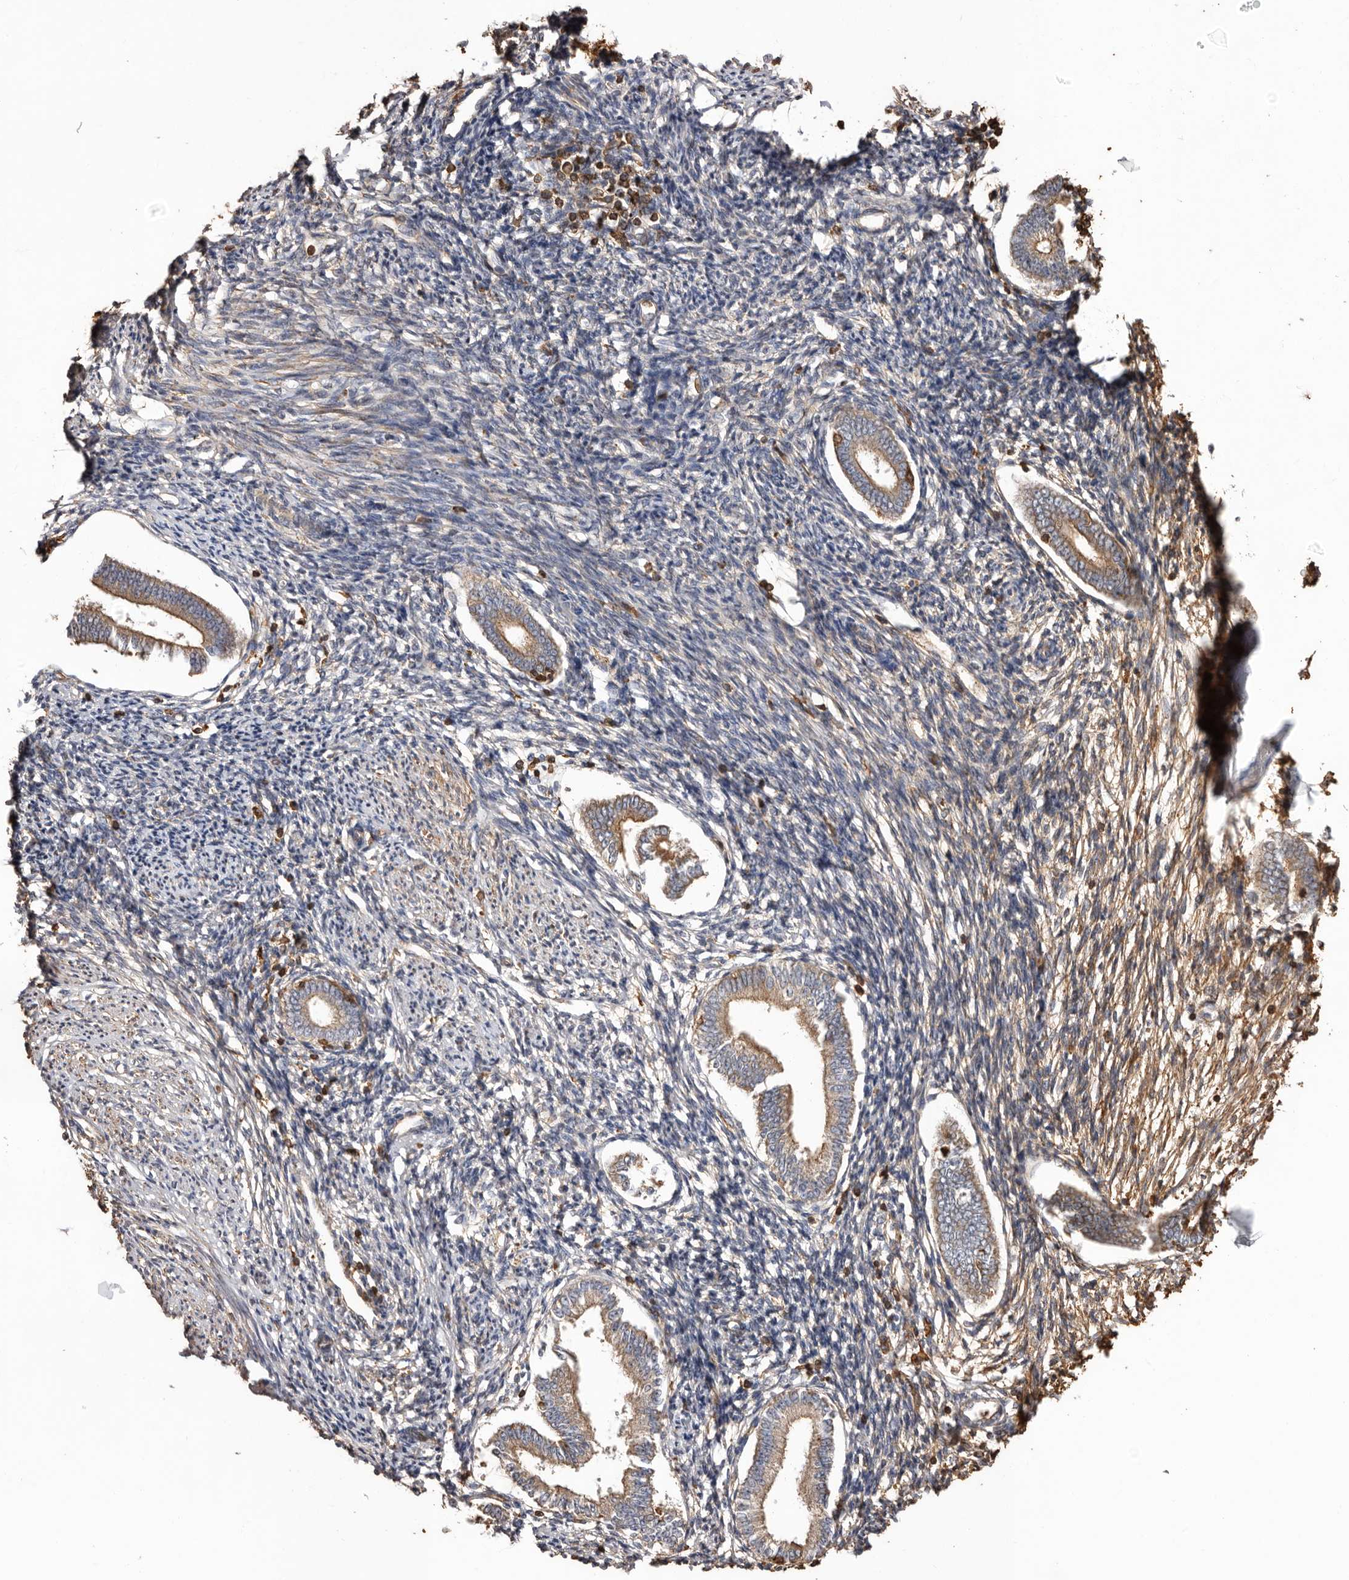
{"staining": {"intensity": "weak", "quantity": "25%-75%", "location": "cytoplasmic/membranous"}, "tissue": "endometrium", "cell_type": "Cells in endometrial stroma", "image_type": "normal", "snomed": [{"axis": "morphology", "description": "Normal tissue, NOS"}, {"axis": "topography", "description": "Endometrium"}], "caption": "Brown immunohistochemical staining in normal endometrium displays weak cytoplasmic/membranous positivity in about 25%-75% of cells in endometrial stroma. The staining is performed using DAB brown chromogen to label protein expression. The nuclei are counter-stained blue using hematoxylin.", "gene": "COQ8B", "patient": {"sex": "female", "age": 56}}